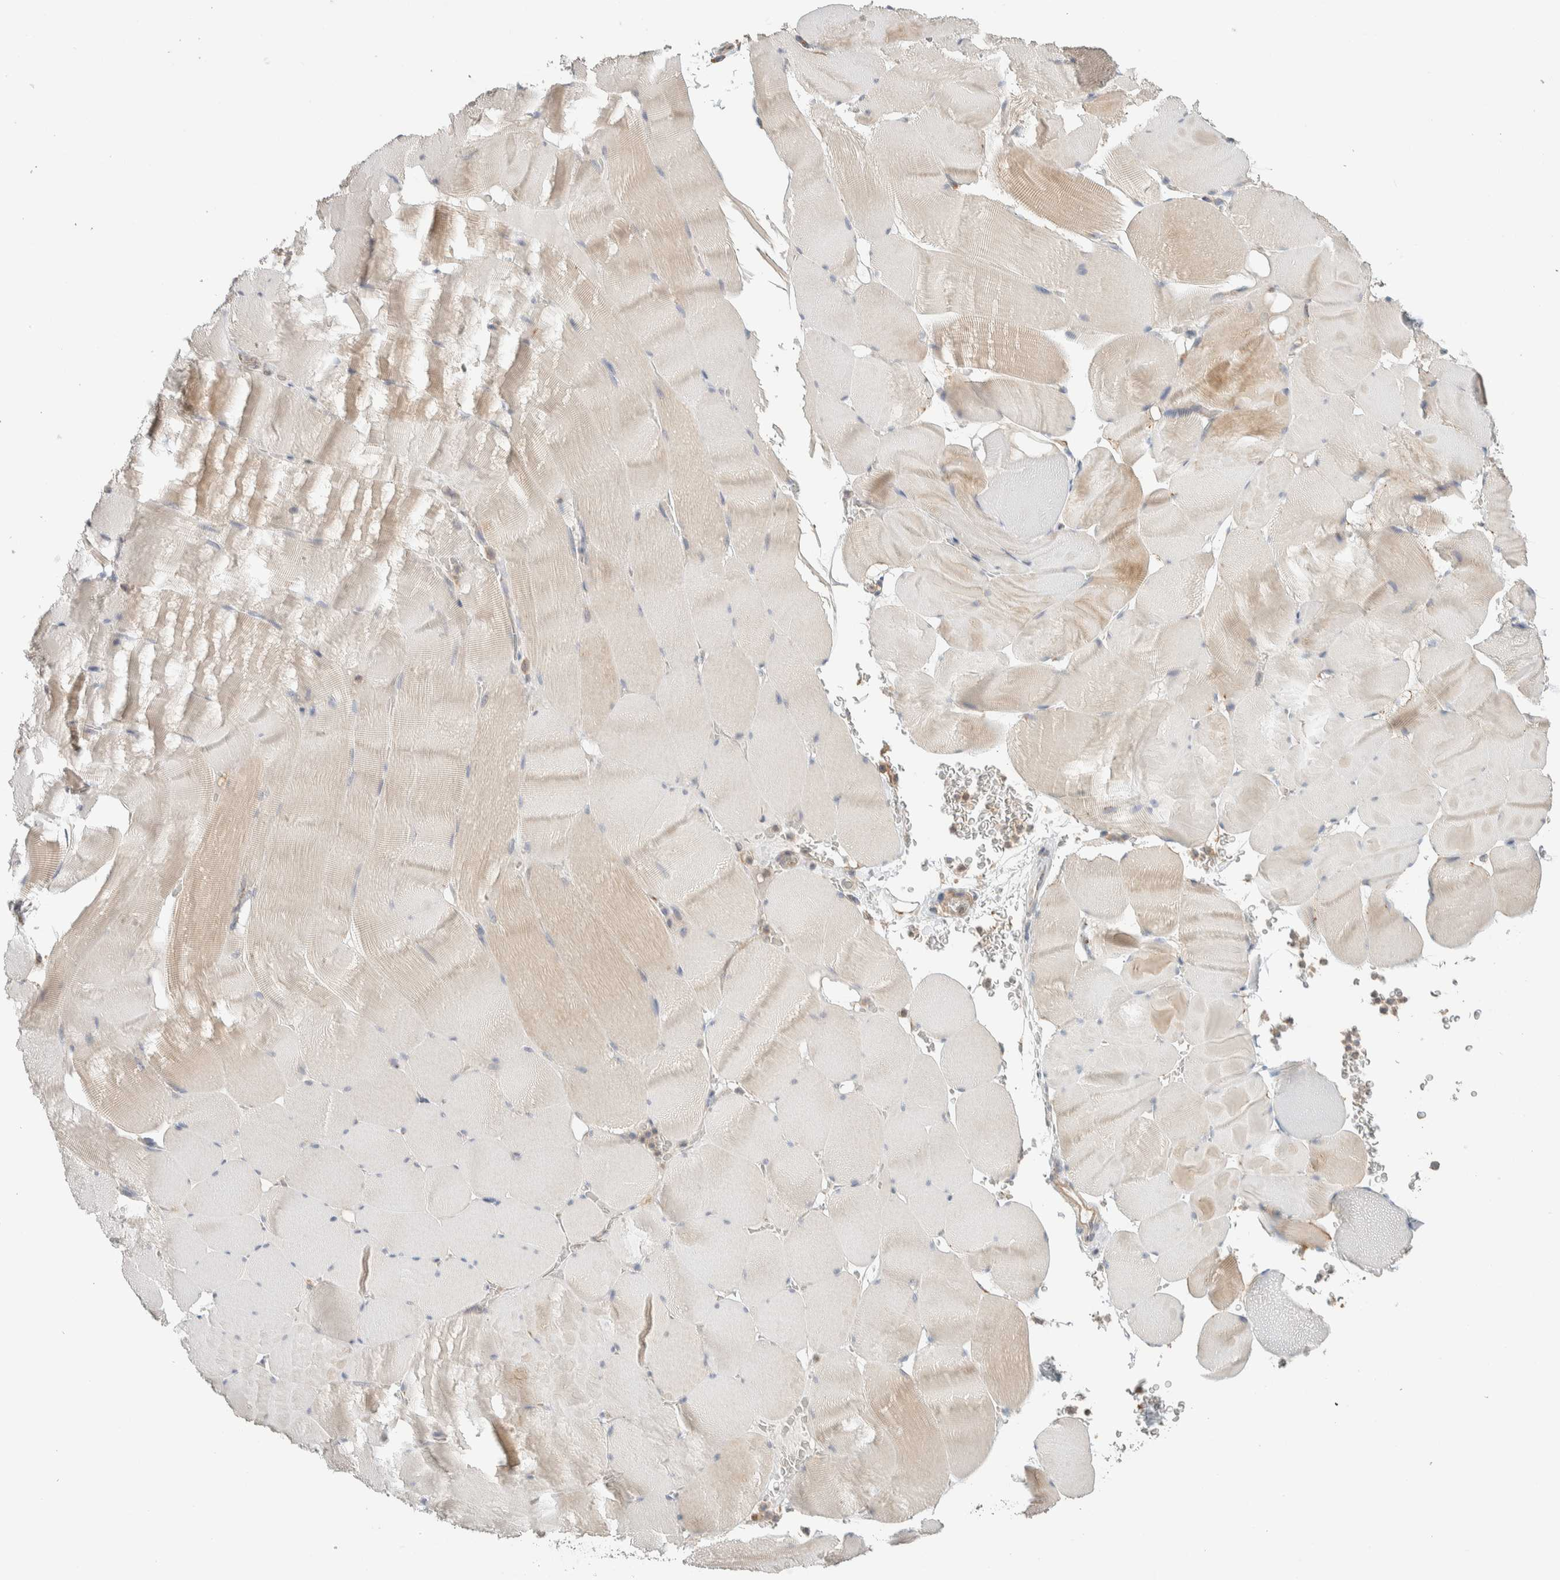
{"staining": {"intensity": "weak", "quantity": "25%-75%", "location": "cytoplasmic/membranous"}, "tissue": "skeletal muscle", "cell_type": "Myocytes", "image_type": "normal", "snomed": [{"axis": "morphology", "description": "Normal tissue, NOS"}, {"axis": "topography", "description": "Skeletal muscle"}], "caption": "The histopathology image displays a brown stain indicating the presence of a protein in the cytoplasmic/membranous of myocytes in skeletal muscle.", "gene": "PDE7B", "patient": {"sex": "male", "age": 62}}